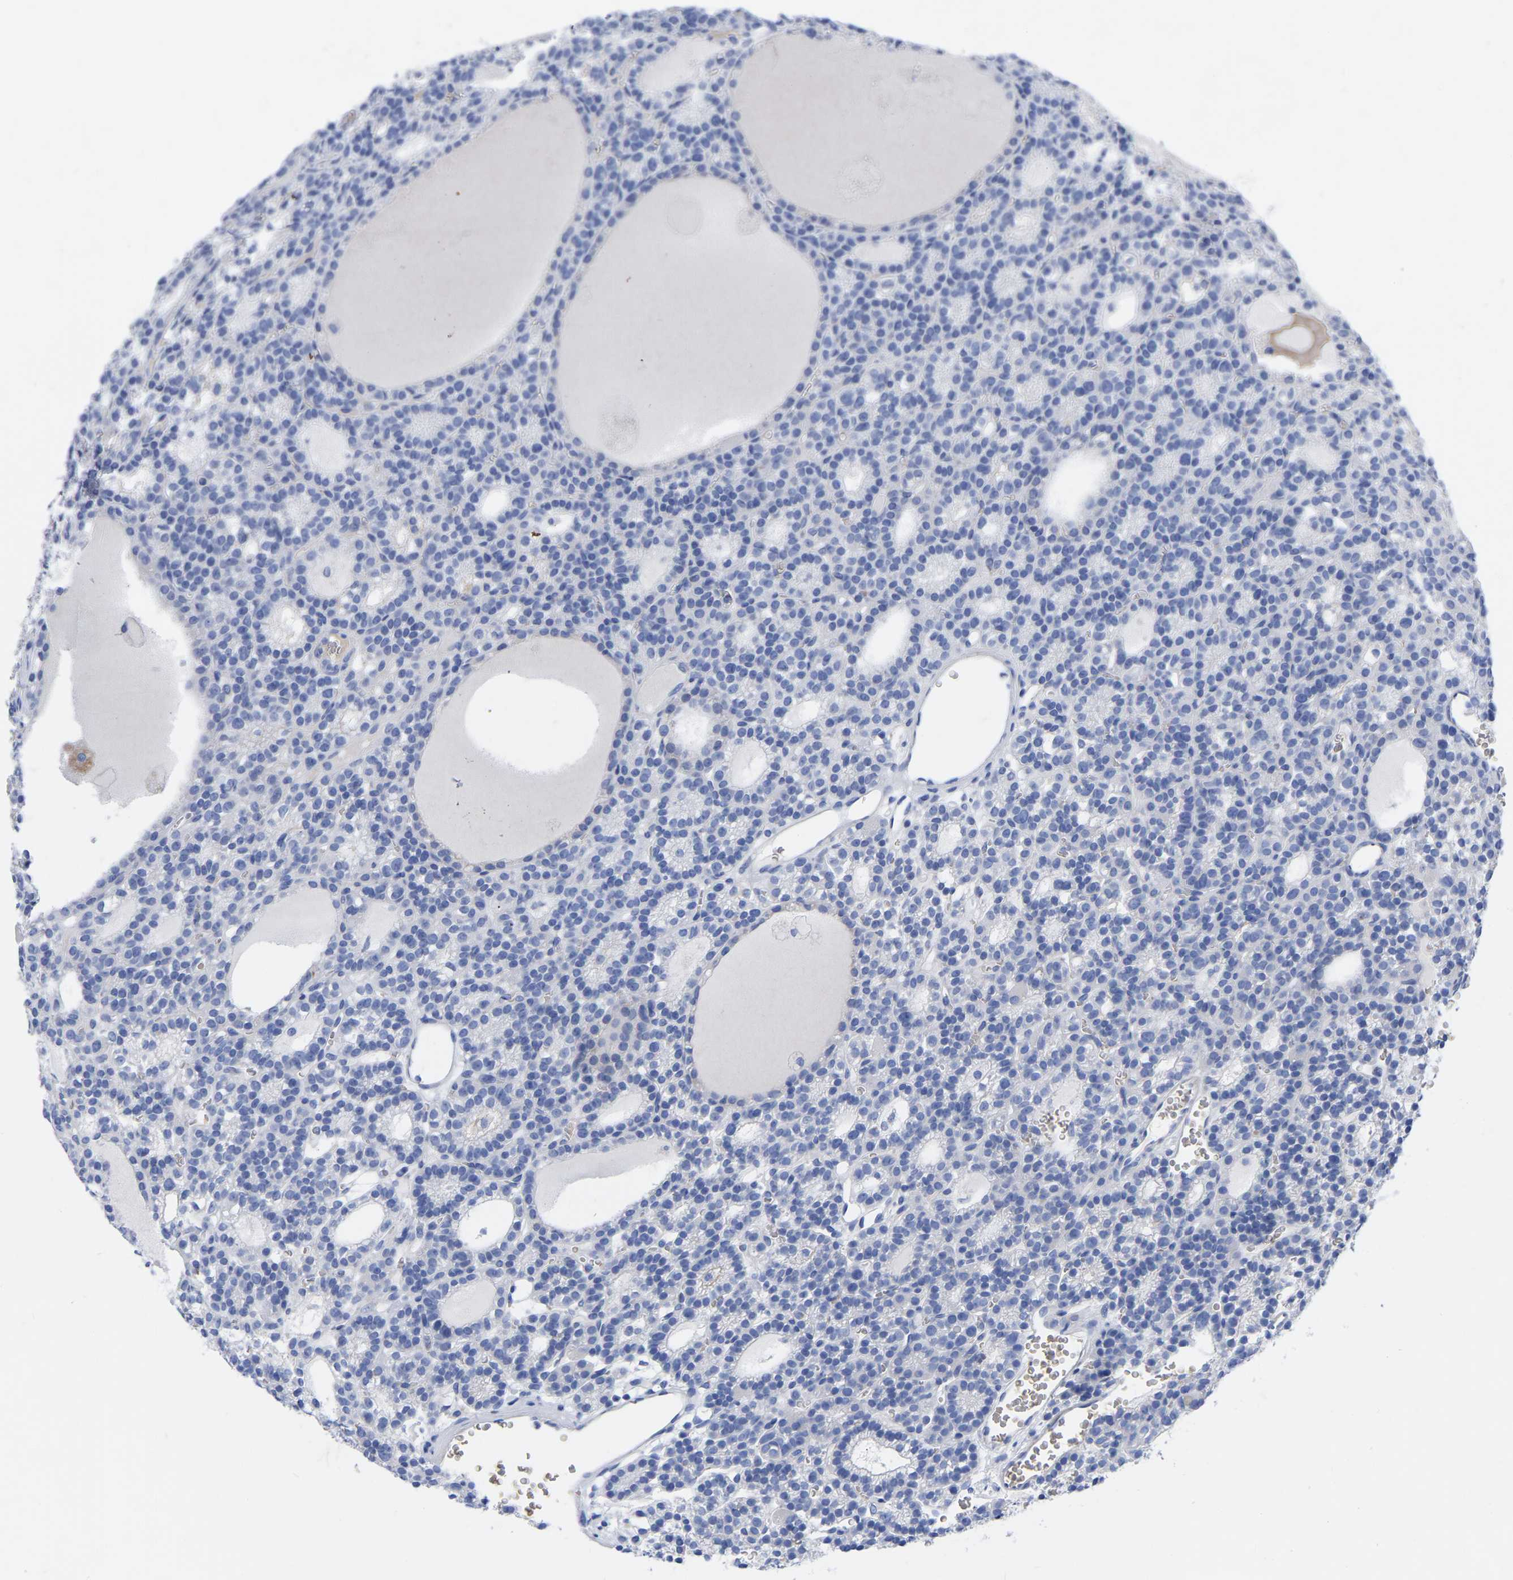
{"staining": {"intensity": "negative", "quantity": "none", "location": "none"}, "tissue": "parathyroid gland", "cell_type": "Glandular cells", "image_type": "normal", "snomed": [{"axis": "morphology", "description": "Normal tissue, NOS"}, {"axis": "morphology", "description": "Adenoma, NOS"}, {"axis": "topography", "description": "Parathyroid gland"}], "caption": "This image is of normal parathyroid gland stained with IHC to label a protein in brown with the nuclei are counter-stained blue. There is no expression in glandular cells.", "gene": "GDF3", "patient": {"sex": "female", "age": 58}}